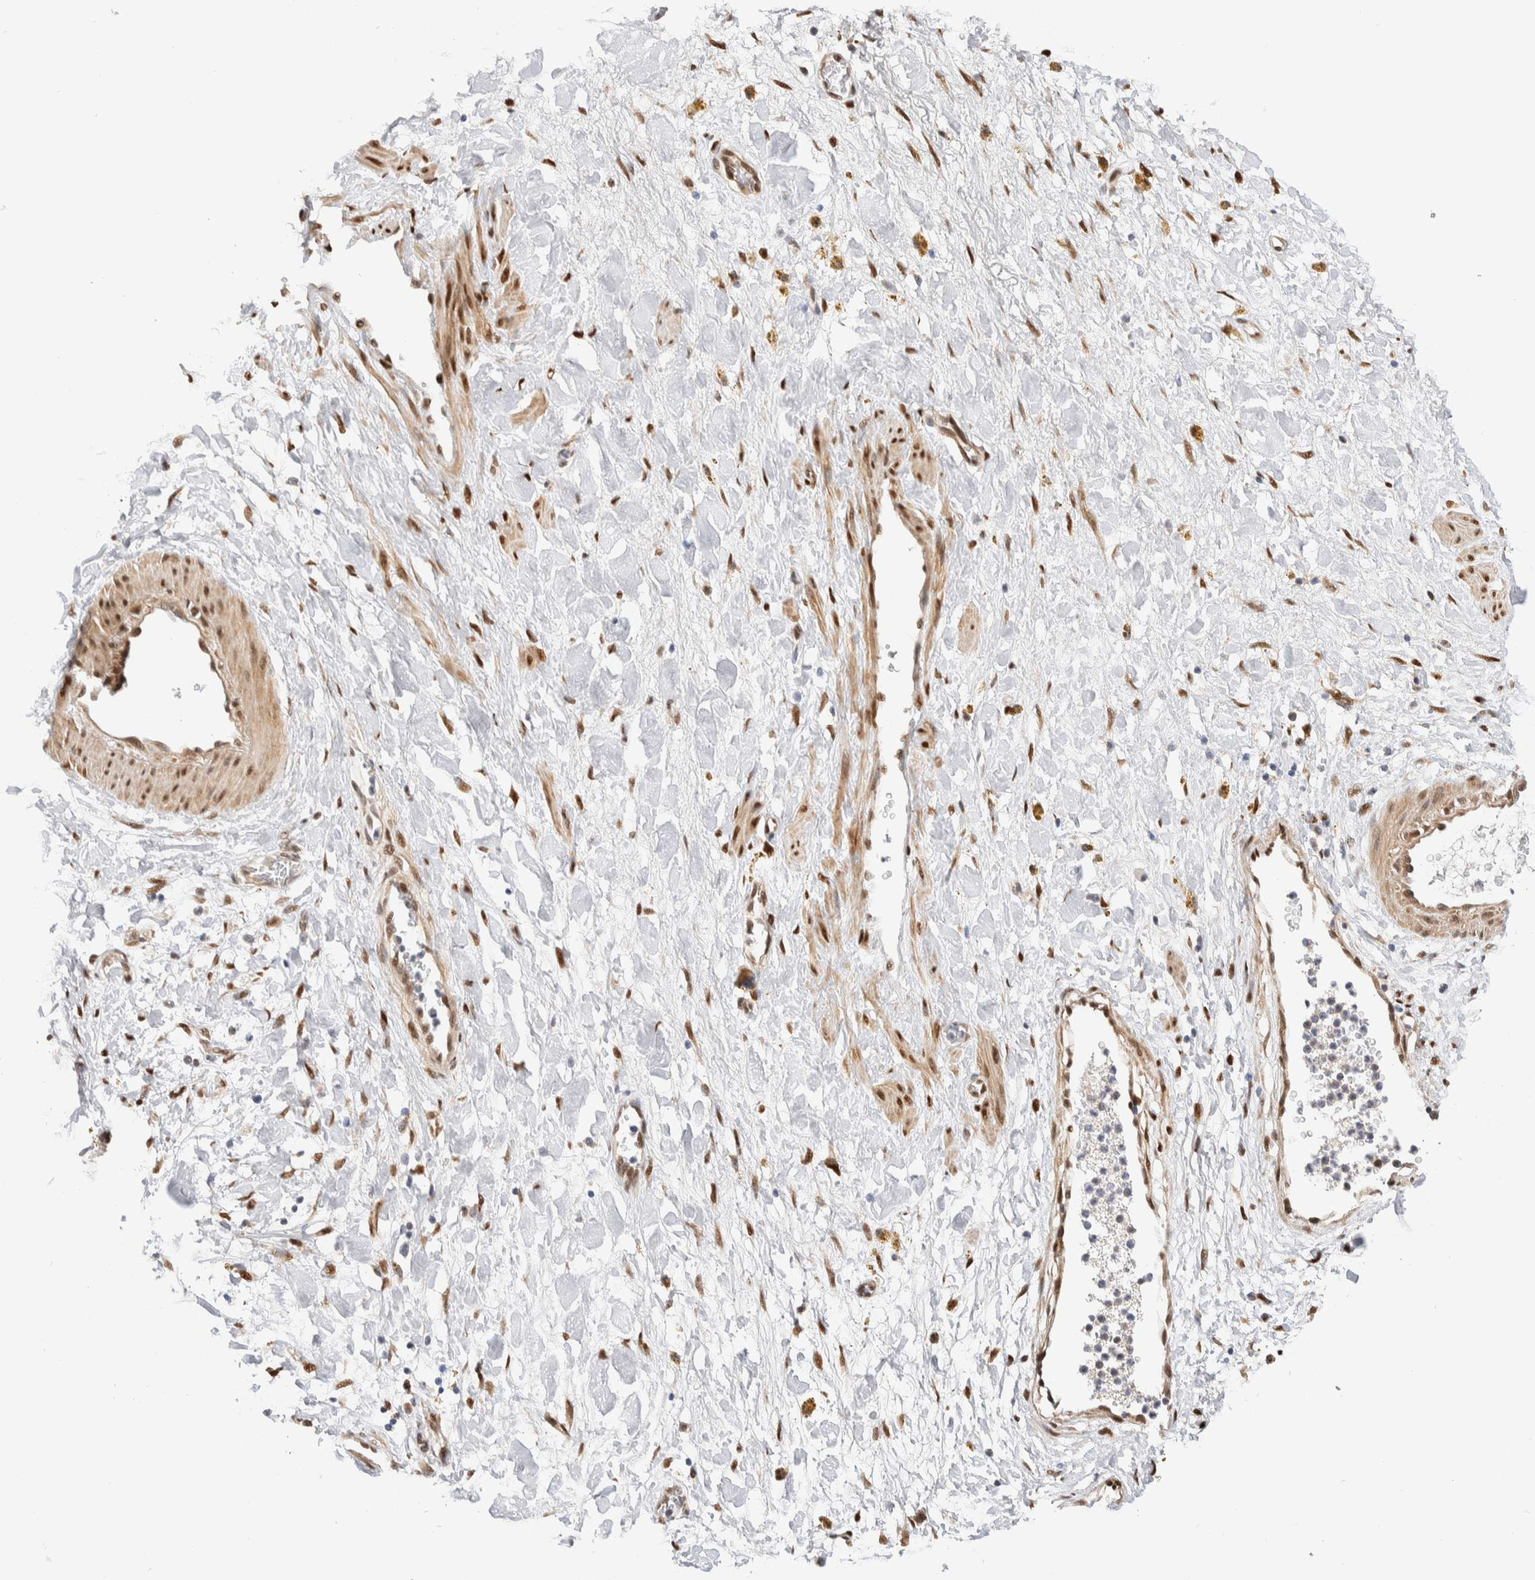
{"staining": {"intensity": "moderate", "quantity": ">75%", "location": "nuclear"}, "tissue": "adipose tissue", "cell_type": "Adipocytes", "image_type": "normal", "snomed": [{"axis": "morphology", "description": "Normal tissue, NOS"}, {"axis": "topography", "description": "Kidney"}, {"axis": "topography", "description": "Peripheral nerve tissue"}], "caption": "High-power microscopy captured an immunohistochemistry histopathology image of unremarkable adipose tissue, revealing moderate nuclear expression in about >75% of adipocytes.", "gene": "NSMAF", "patient": {"sex": "male", "age": 7}}